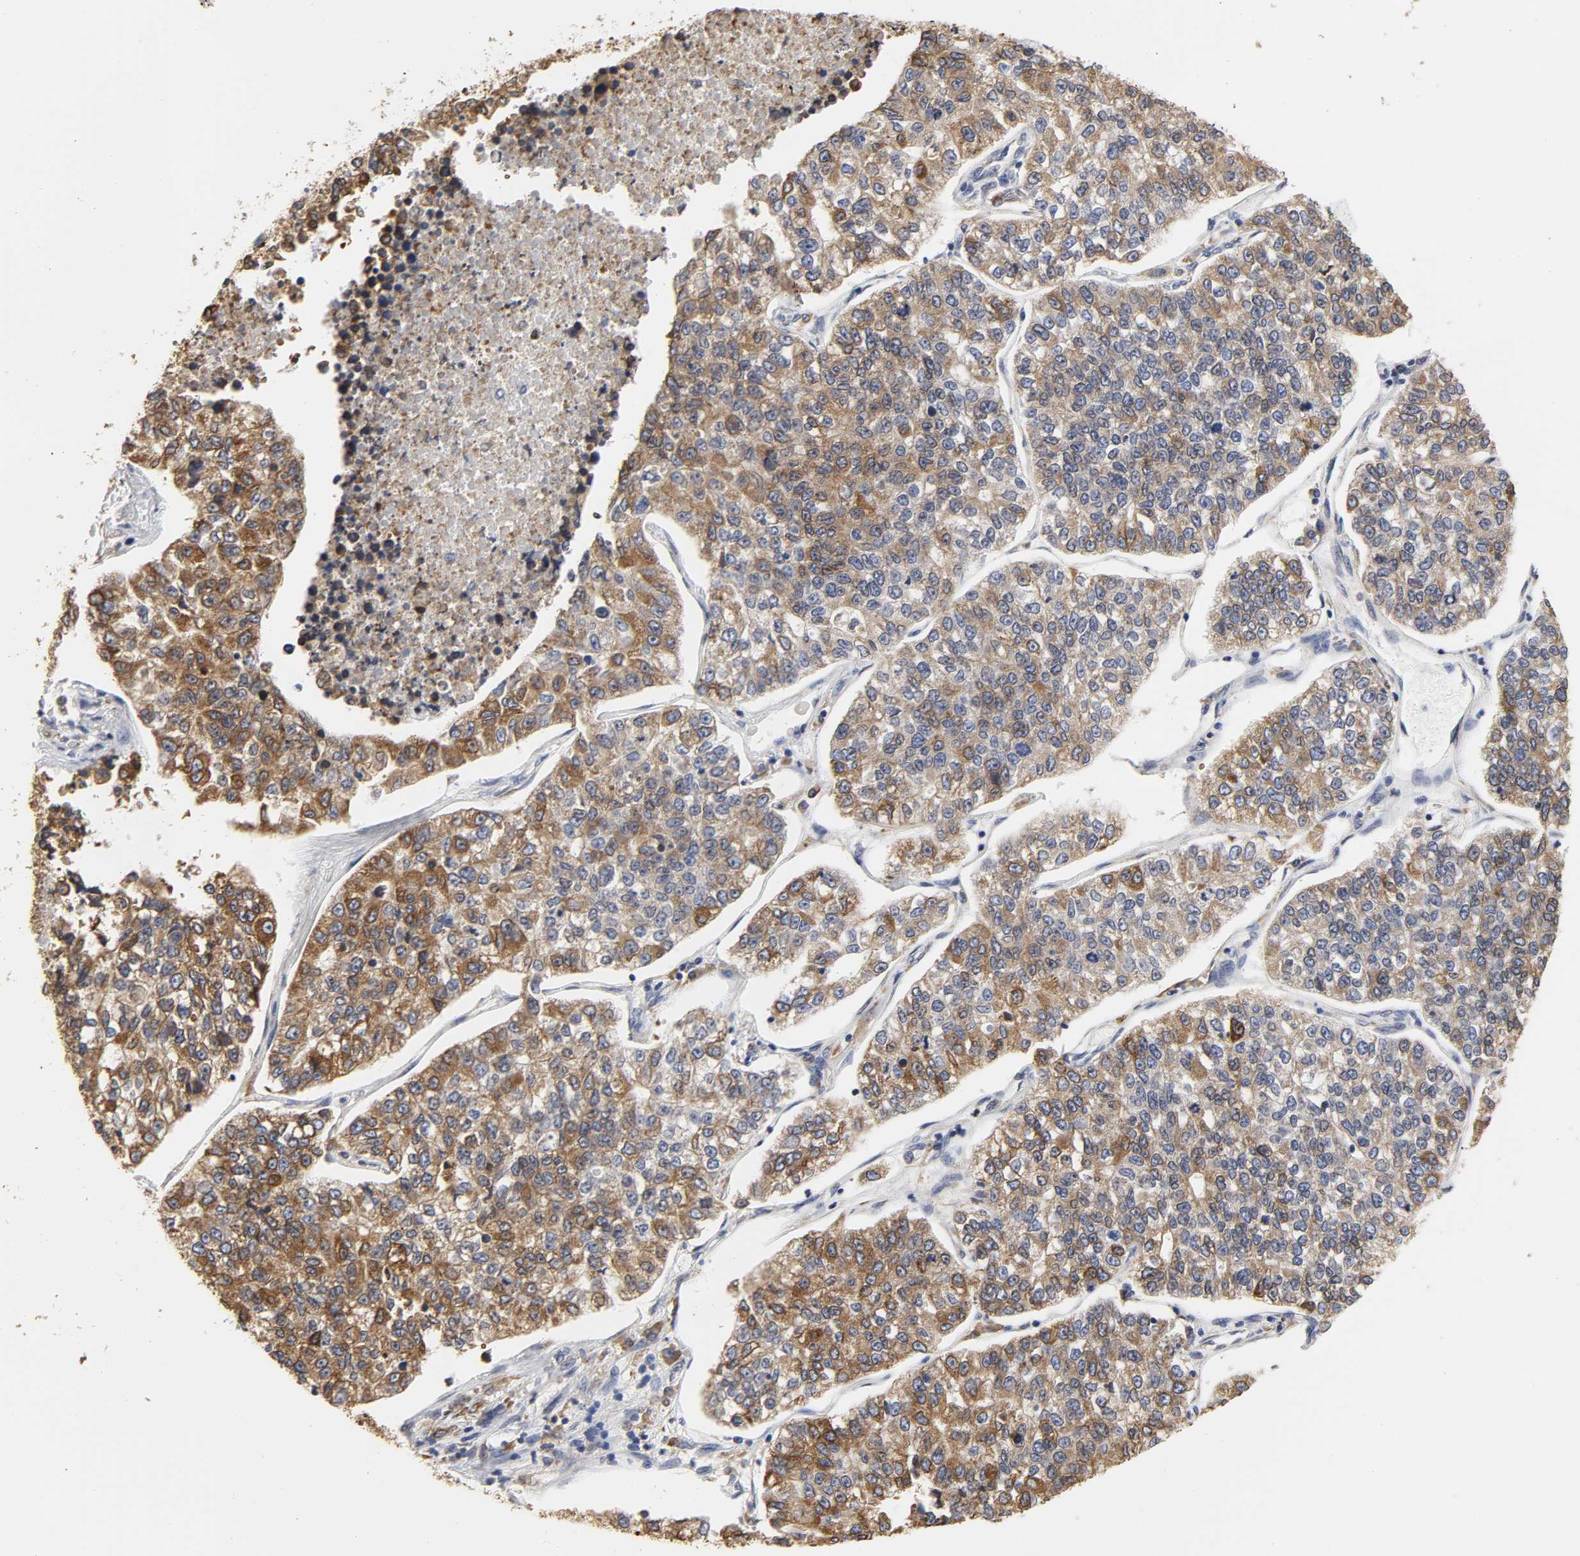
{"staining": {"intensity": "moderate", "quantity": ">75%", "location": "cytoplasmic/membranous"}, "tissue": "lung cancer", "cell_type": "Tumor cells", "image_type": "cancer", "snomed": [{"axis": "morphology", "description": "Adenocarcinoma, NOS"}, {"axis": "topography", "description": "Lung"}], "caption": "Immunohistochemical staining of lung cancer demonstrates medium levels of moderate cytoplasmic/membranous staining in approximately >75% of tumor cells. Nuclei are stained in blue.", "gene": "HCK", "patient": {"sex": "male", "age": 49}}